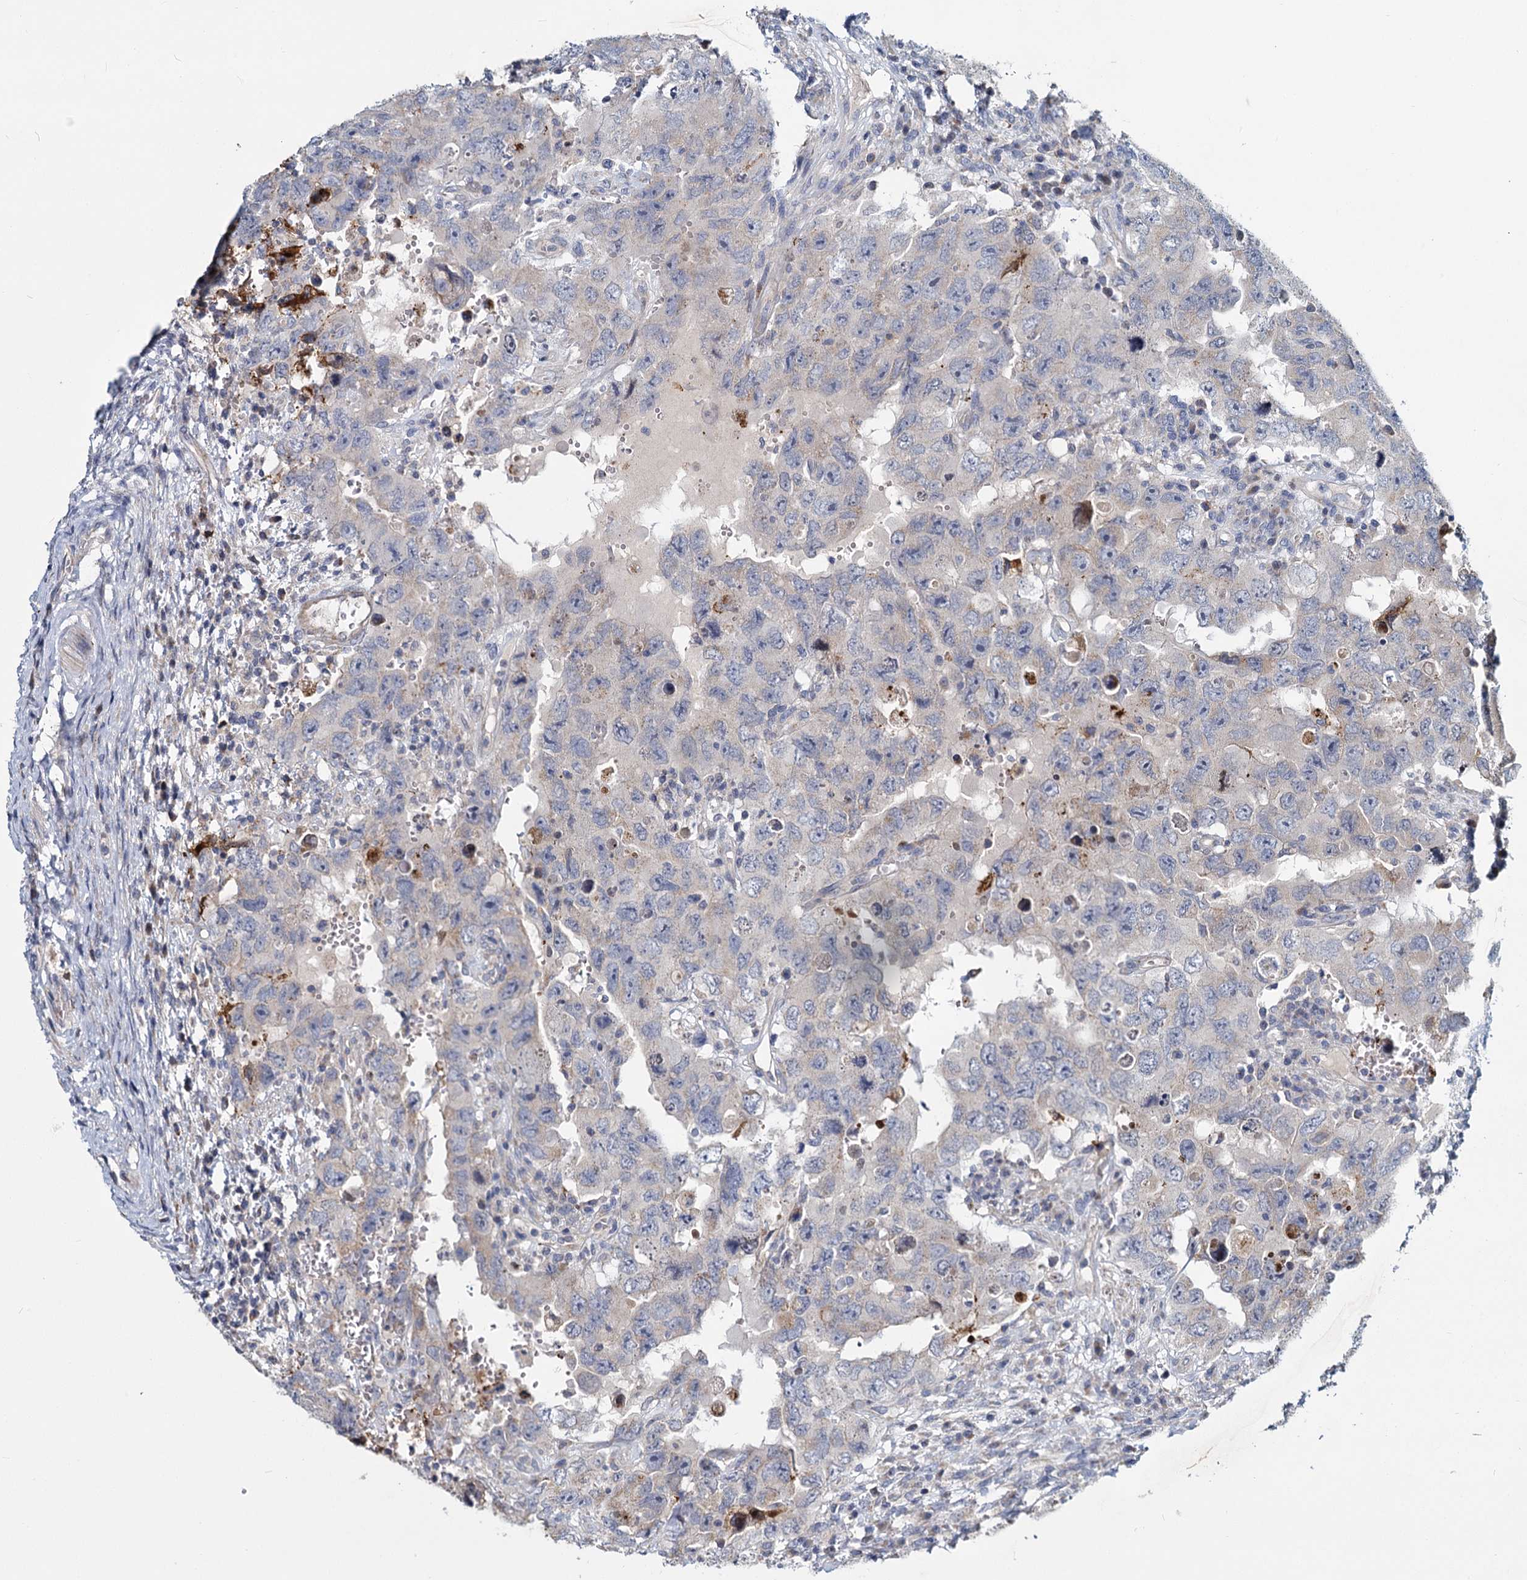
{"staining": {"intensity": "negative", "quantity": "none", "location": "none"}, "tissue": "testis cancer", "cell_type": "Tumor cells", "image_type": "cancer", "snomed": [{"axis": "morphology", "description": "Carcinoma, Embryonal, NOS"}, {"axis": "topography", "description": "Testis"}], "caption": "This is an immunohistochemistry histopathology image of human embryonal carcinoma (testis). There is no positivity in tumor cells.", "gene": "DCUN1D2", "patient": {"sex": "male", "age": 26}}